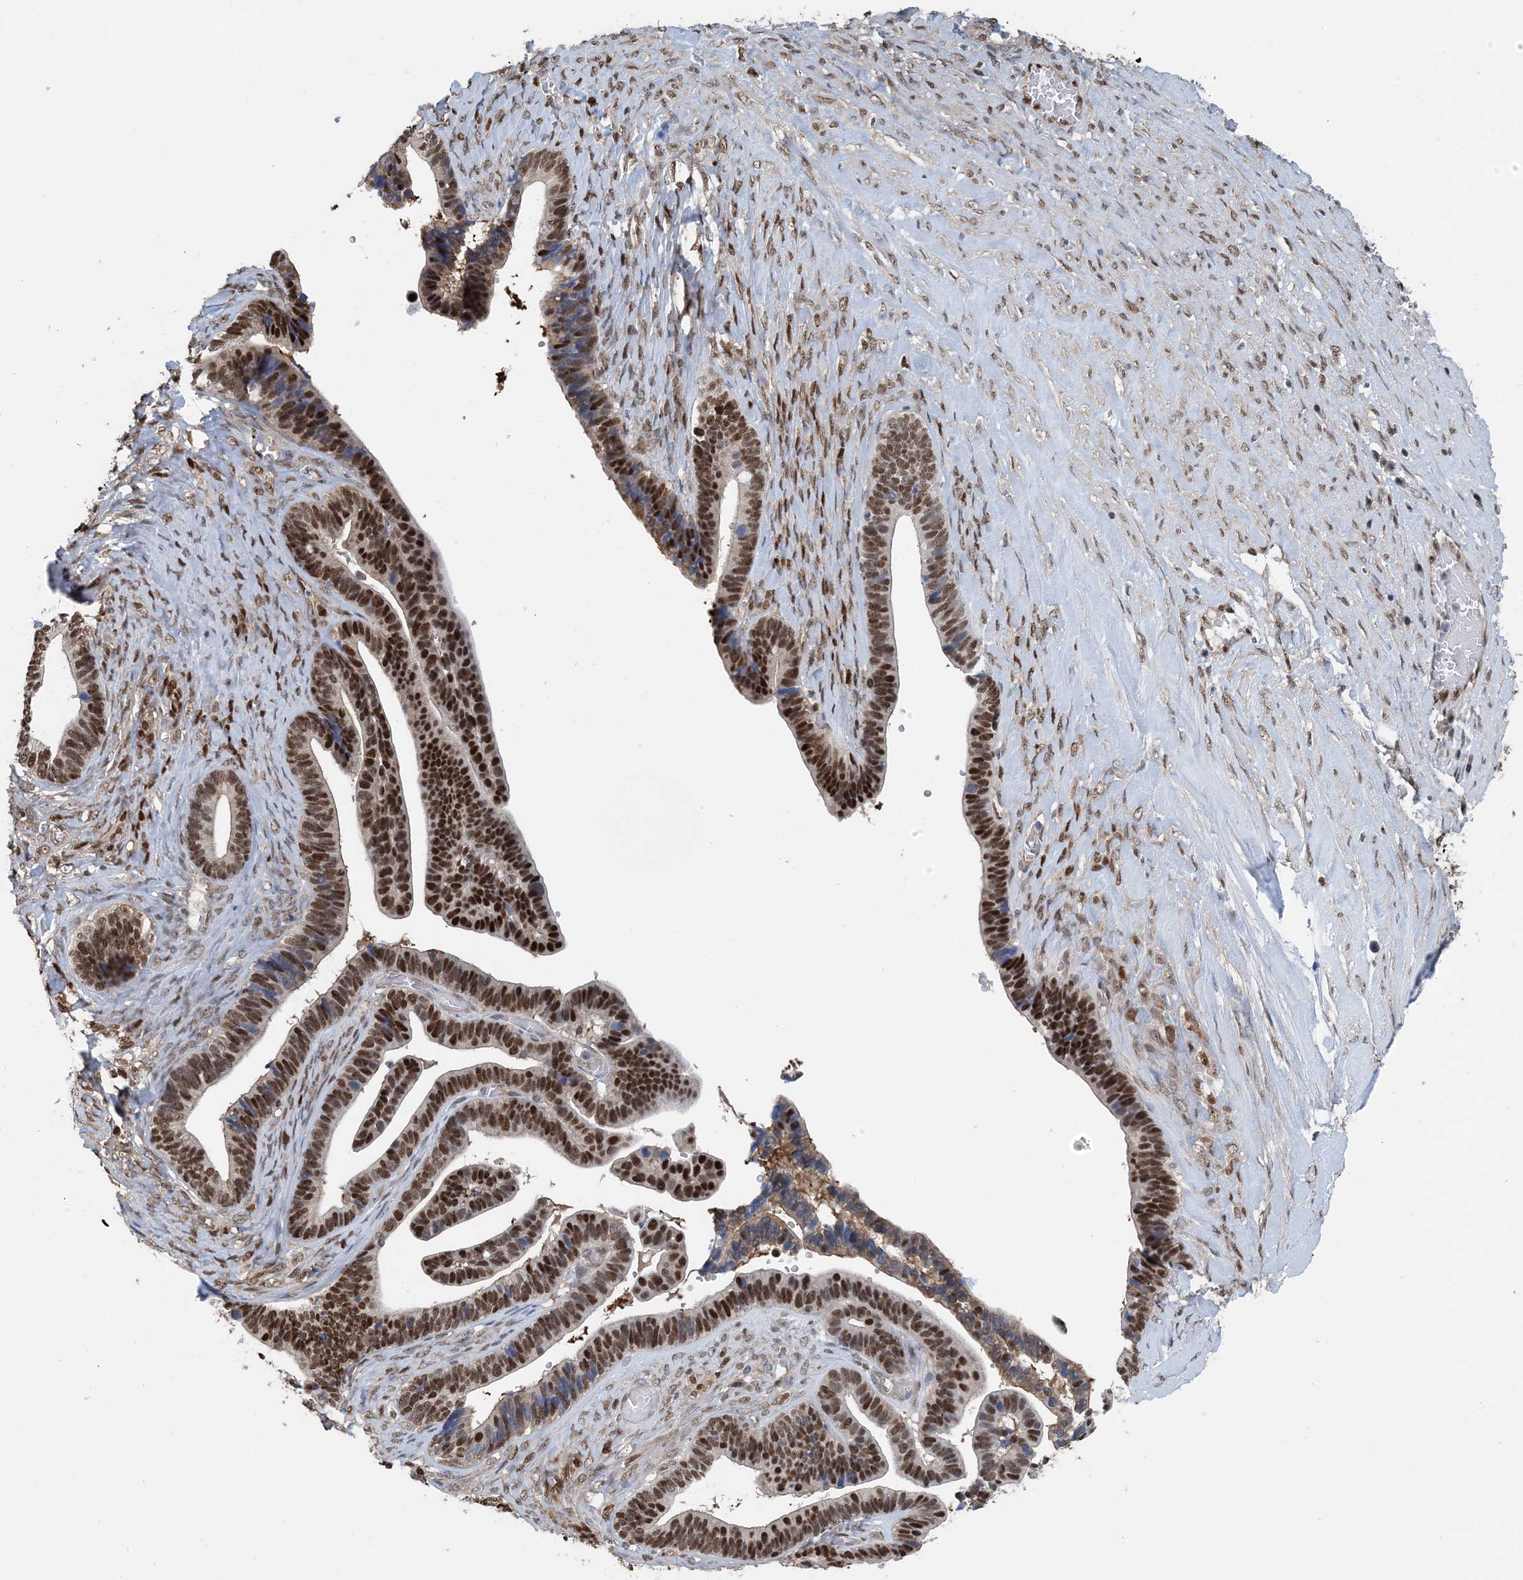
{"staining": {"intensity": "strong", "quantity": "25%-75%", "location": "none"}, "tissue": "ovarian cancer", "cell_type": "Tumor cells", "image_type": "cancer", "snomed": [{"axis": "morphology", "description": "Cystadenocarcinoma, serous, NOS"}, {"axis": "topography", "description": "Ovary"}], "caption": "A histopathology image of human ovarian serous cystadenocarcinoma stained for a protein demonstrates strong None brown staining in tumor cells.", "gene": "HIKESHI", "patient": {"sex": "female", "age": 56}}